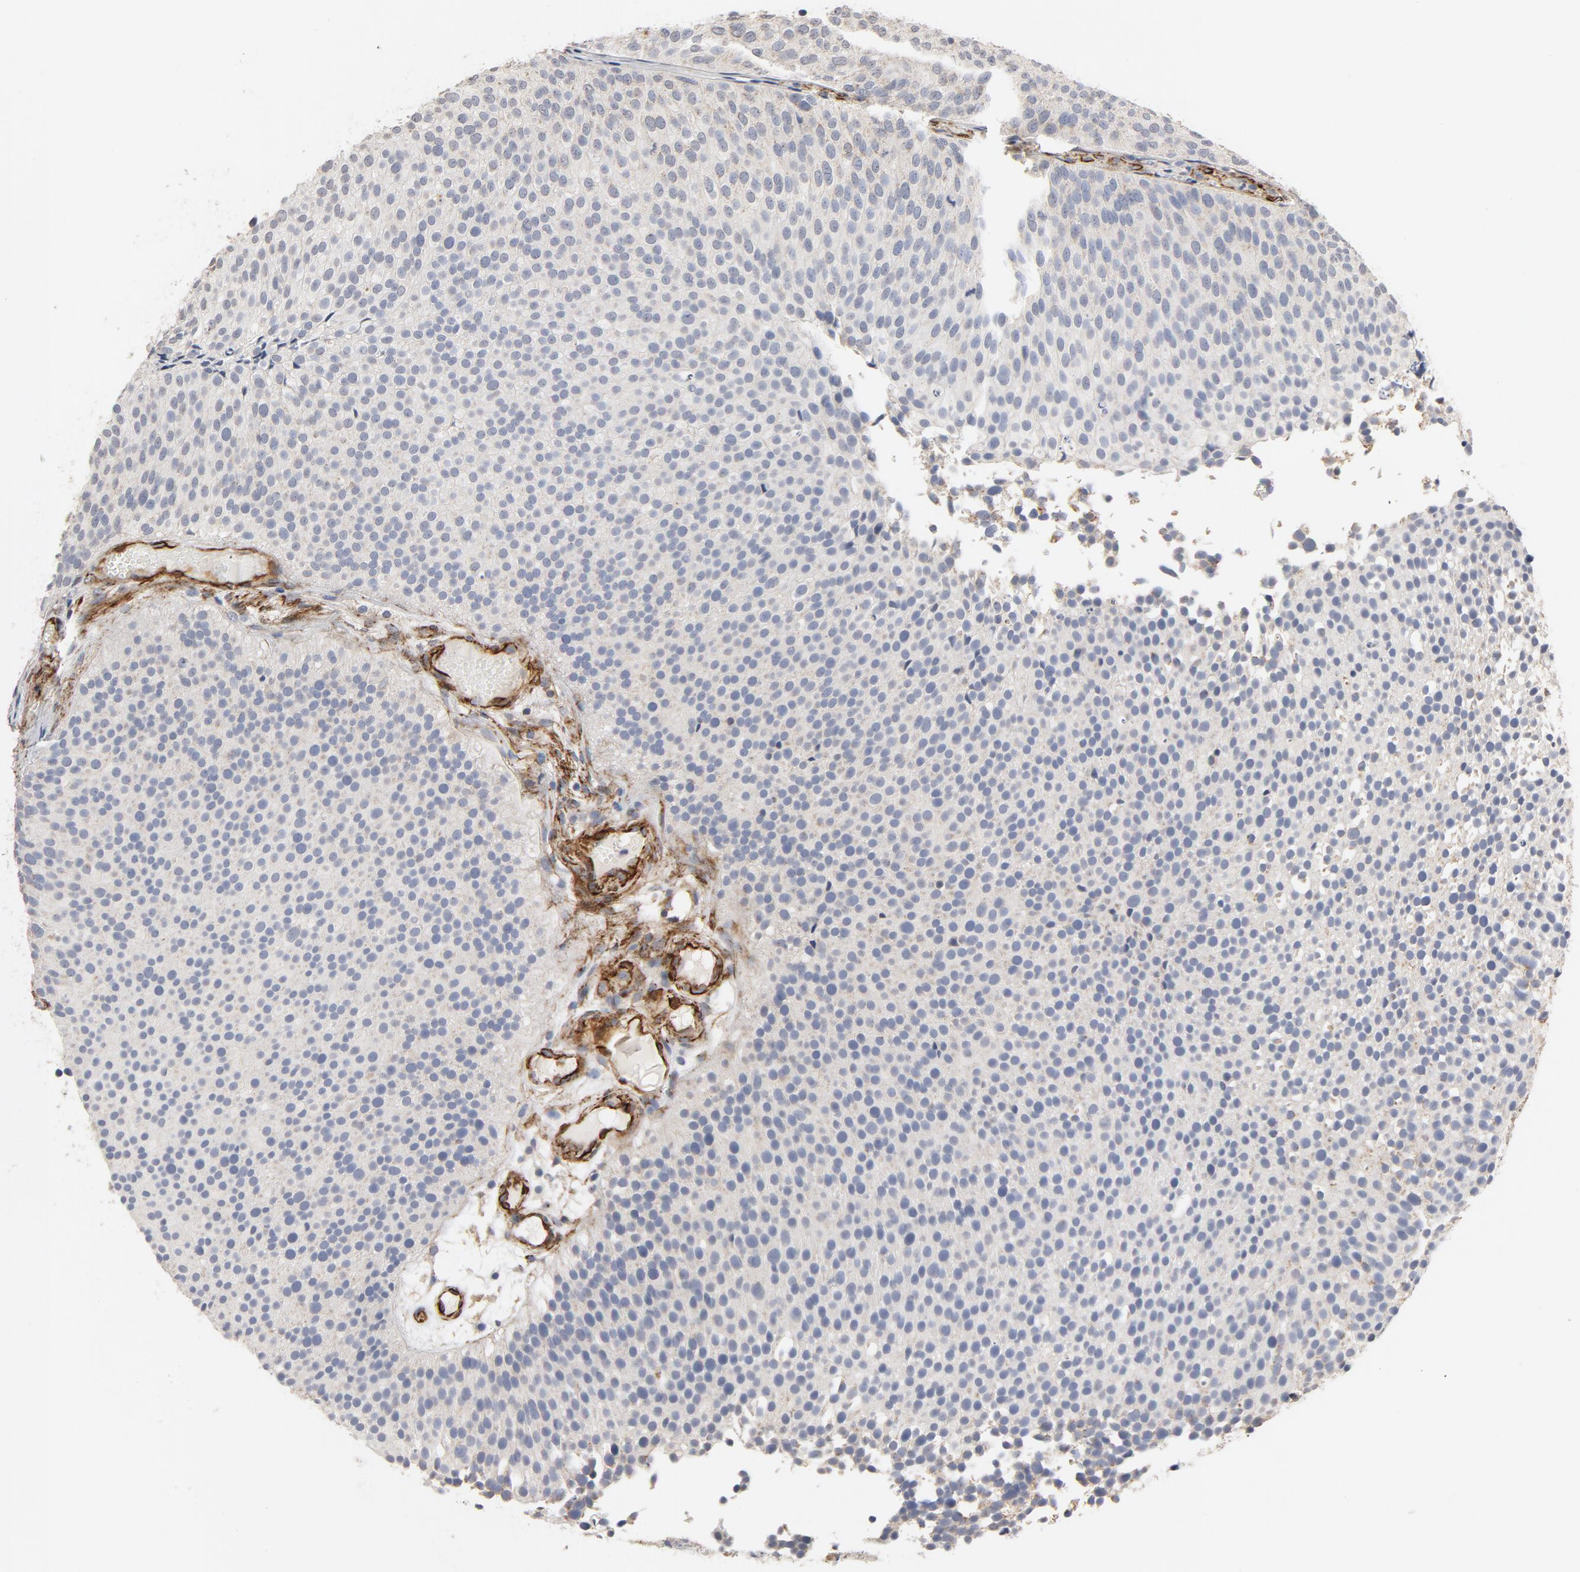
{"staining": {"intensity": "negative", "quantity": "none", "location": "none"}, "tissue": "urothelial cancer", "cell_type": "Tumor cells", "image_type": "cancer", "snomed": [{"axis": "morphology", "description": "Urothelial carcinoma, Low grade"}, {"axis": "topography", "description": "Urinary bladder"}], "caption": "Urothelial cancer stained for a protein using IHC displays no expression tumor cells.", "gene": "GNG2", "patient": {"sex": "male", "age": 85}}